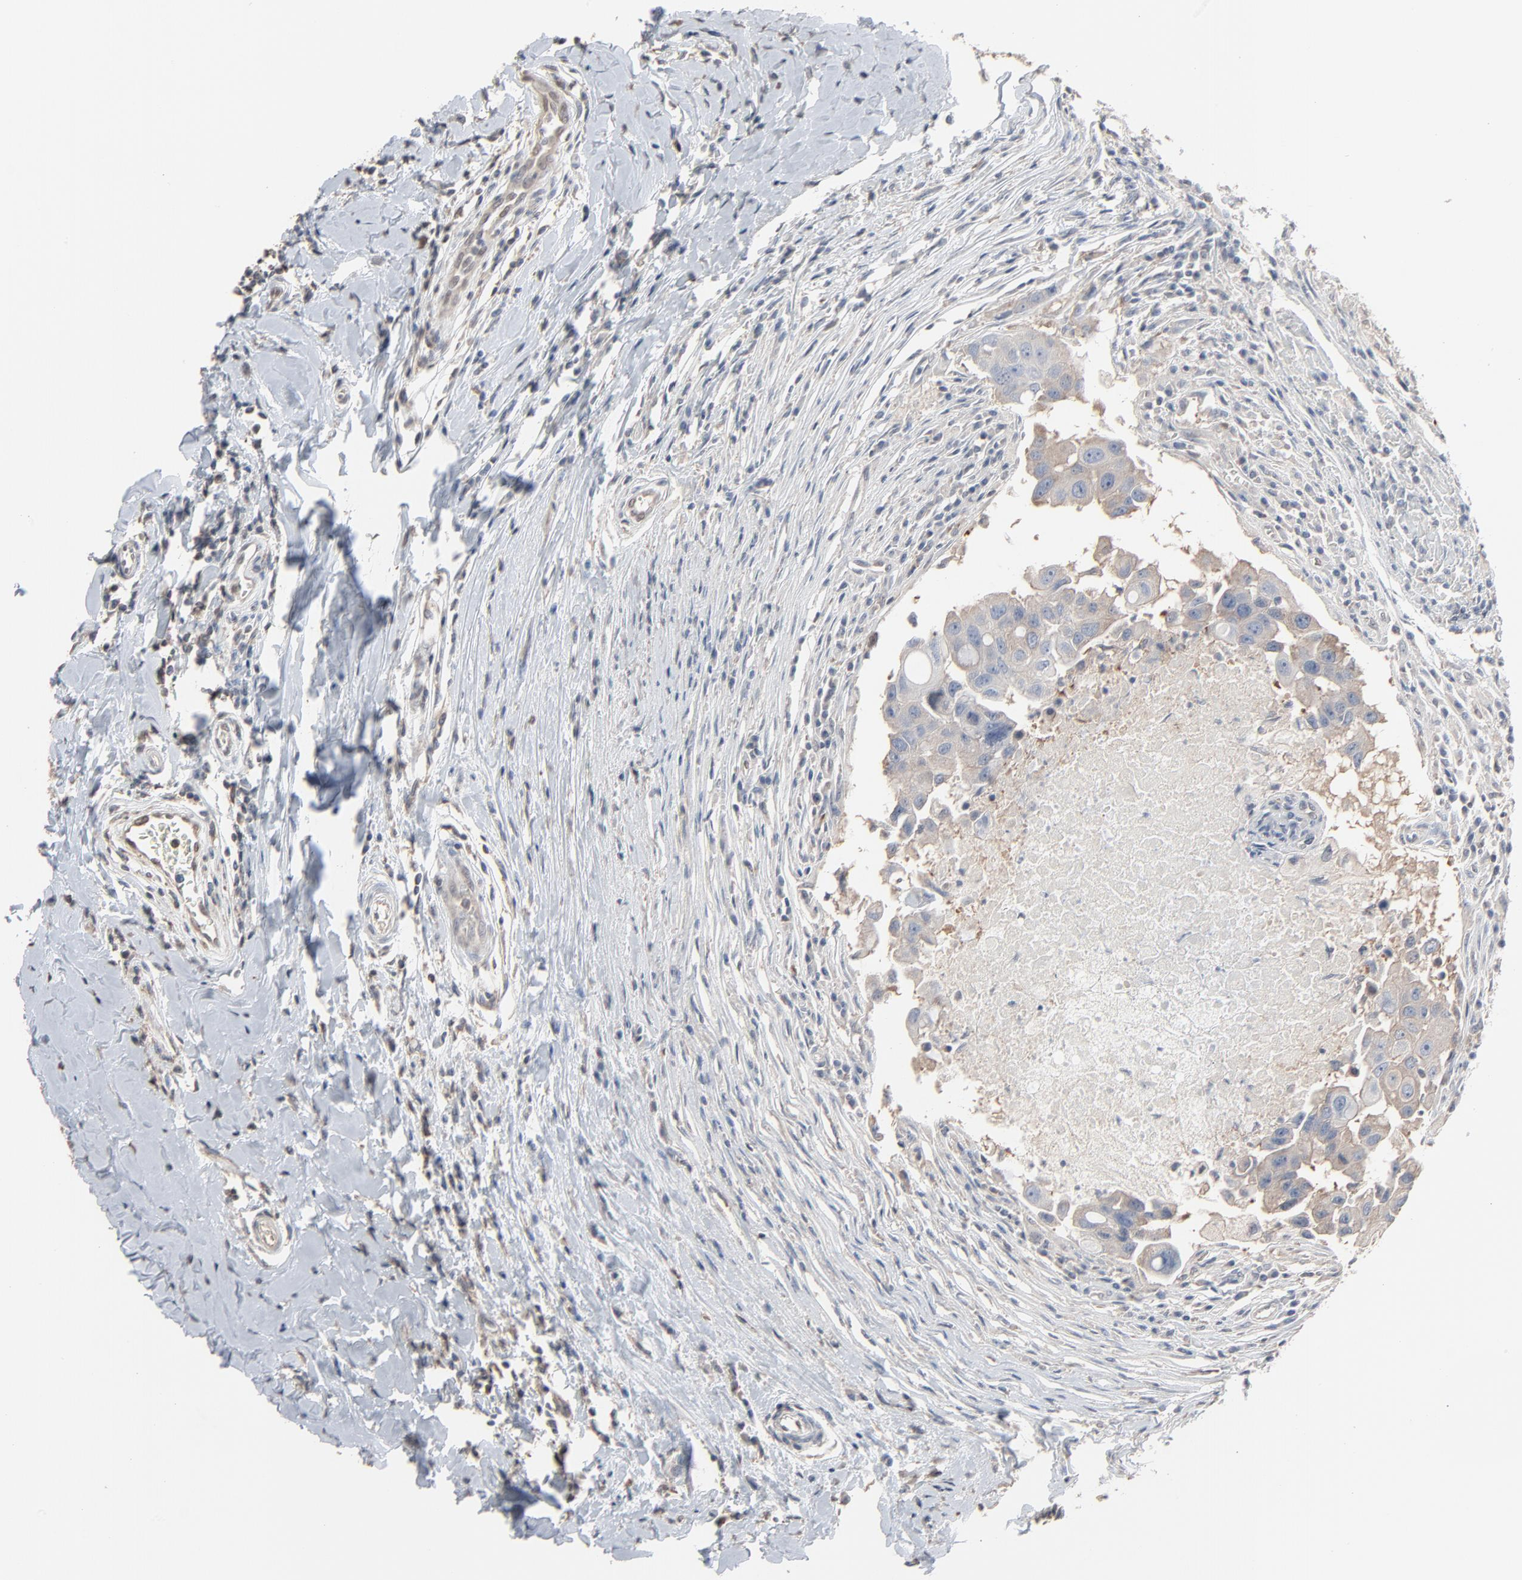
{"staining": {"intensity": "weak", "quantity": ">75%", "location": "cytoplasmic/membranous"}, "tissue": "breast cancer", "cell_type": "Tumor cells", "image_type": "cancer", "snomed": [{"axis": "morphology", "description": "Duct carcinoma"}, {"axis": "topography", "description": "Breast"}], "caption": "Intraductal carcinoma (breast) stained with immunohistochemistry (IHC) shows weak cytoplasmic/membranous staining in approximately >75% of tumor cells. (DAB = brown stain, brightfield microscopy at high magnification).", "gene": "CCT5", "patient": {"sex": "female", "age": 27}}